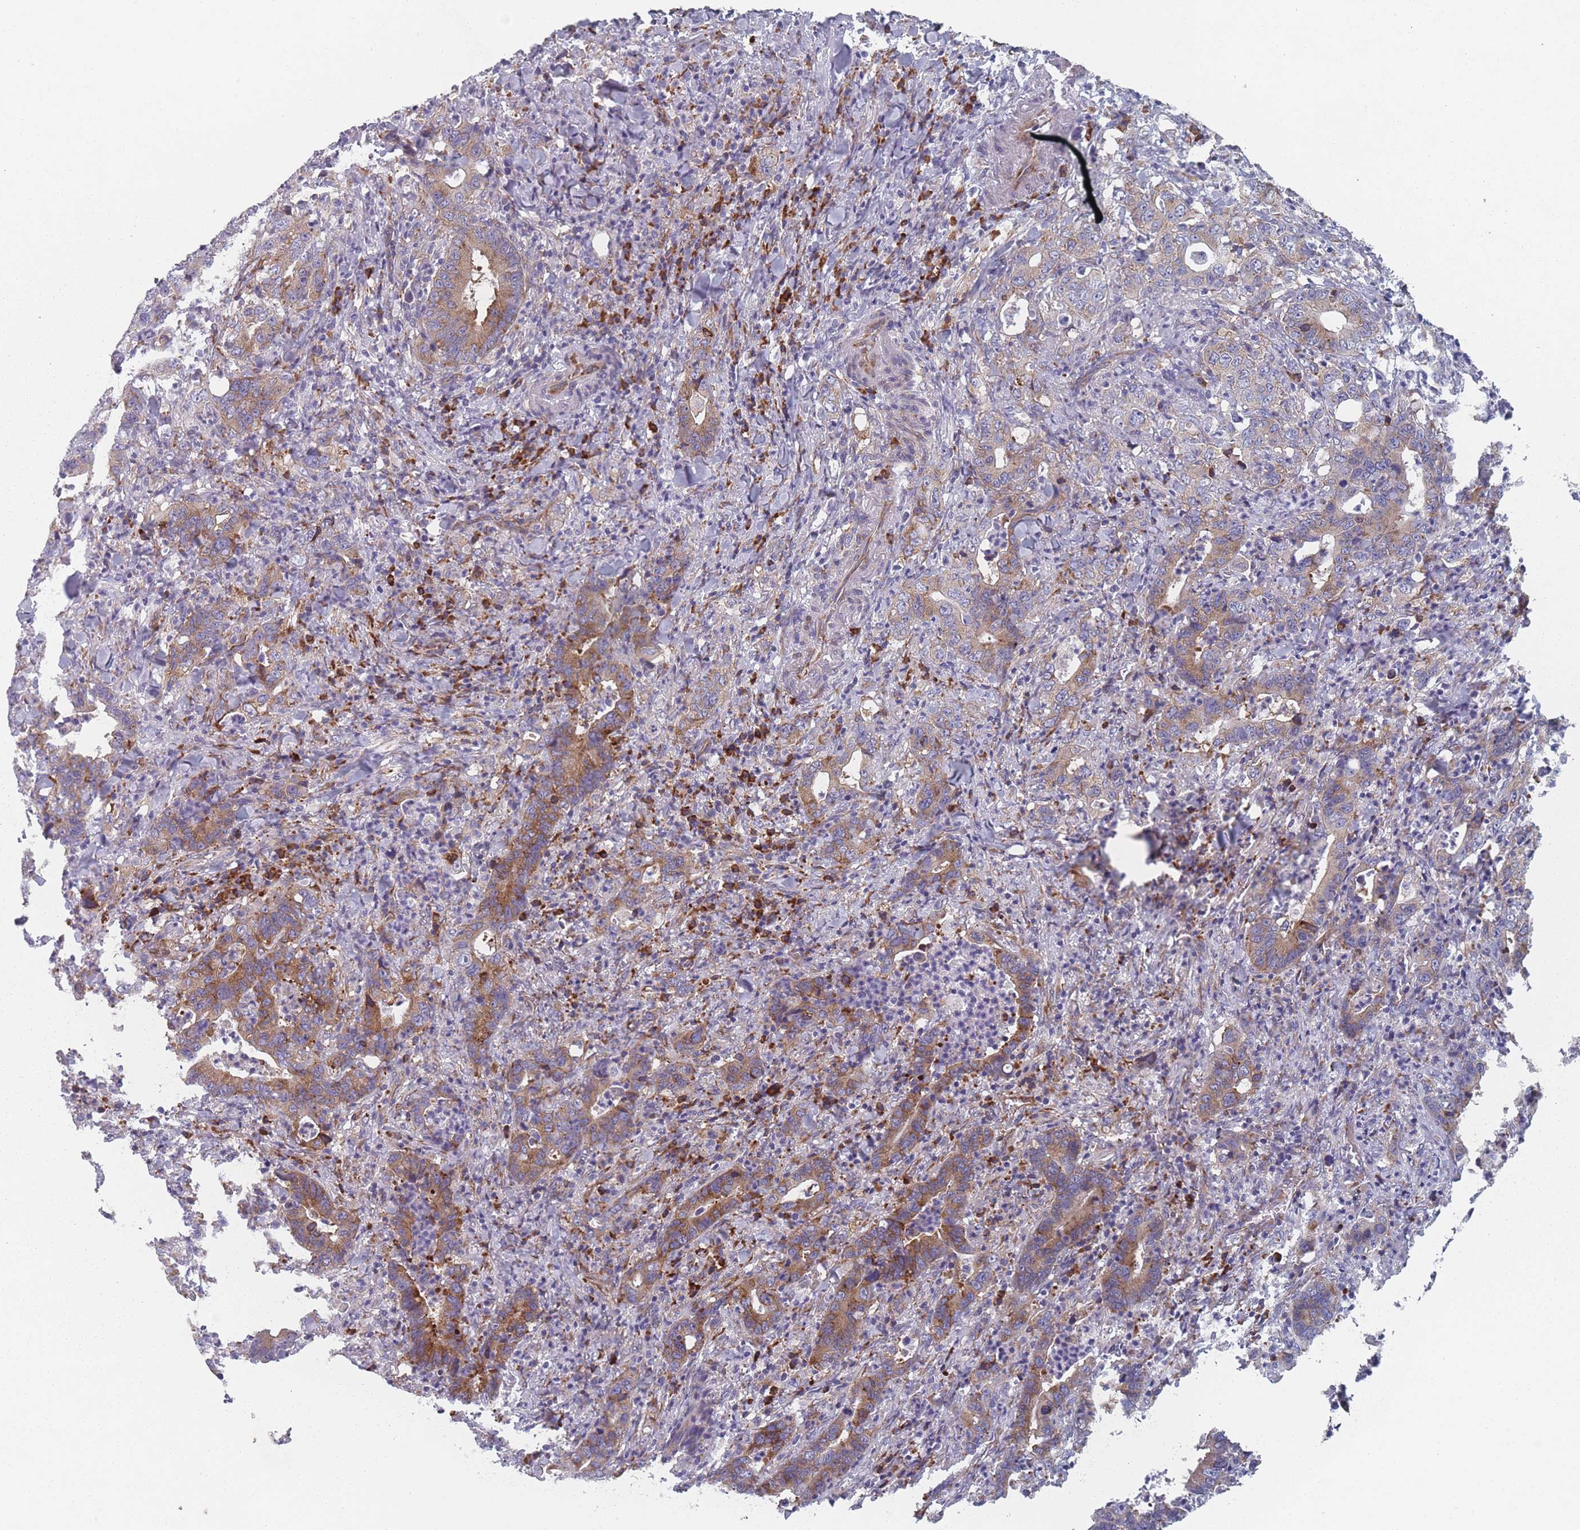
{"staining": {"intensity": "moderate", "quantity": ">75%", "location": "cytoplasmic/membranous"}, "tissue": "colorectal cancer", "cell_type": "Tumor cells", "image_type": "cancer", "snomed": [{"axis": "morphology", "description": "Adenocarcinoma, NOS"}, {"axis": "topography", "description": "Colon"}], "caption": "A brown stain shows moderate cytoplasmic/membranous positivity of a protein in human colorectal cancer tumor cells.", "gene": "CACNG5", "patient": {"sex": "female", "age": 75}}